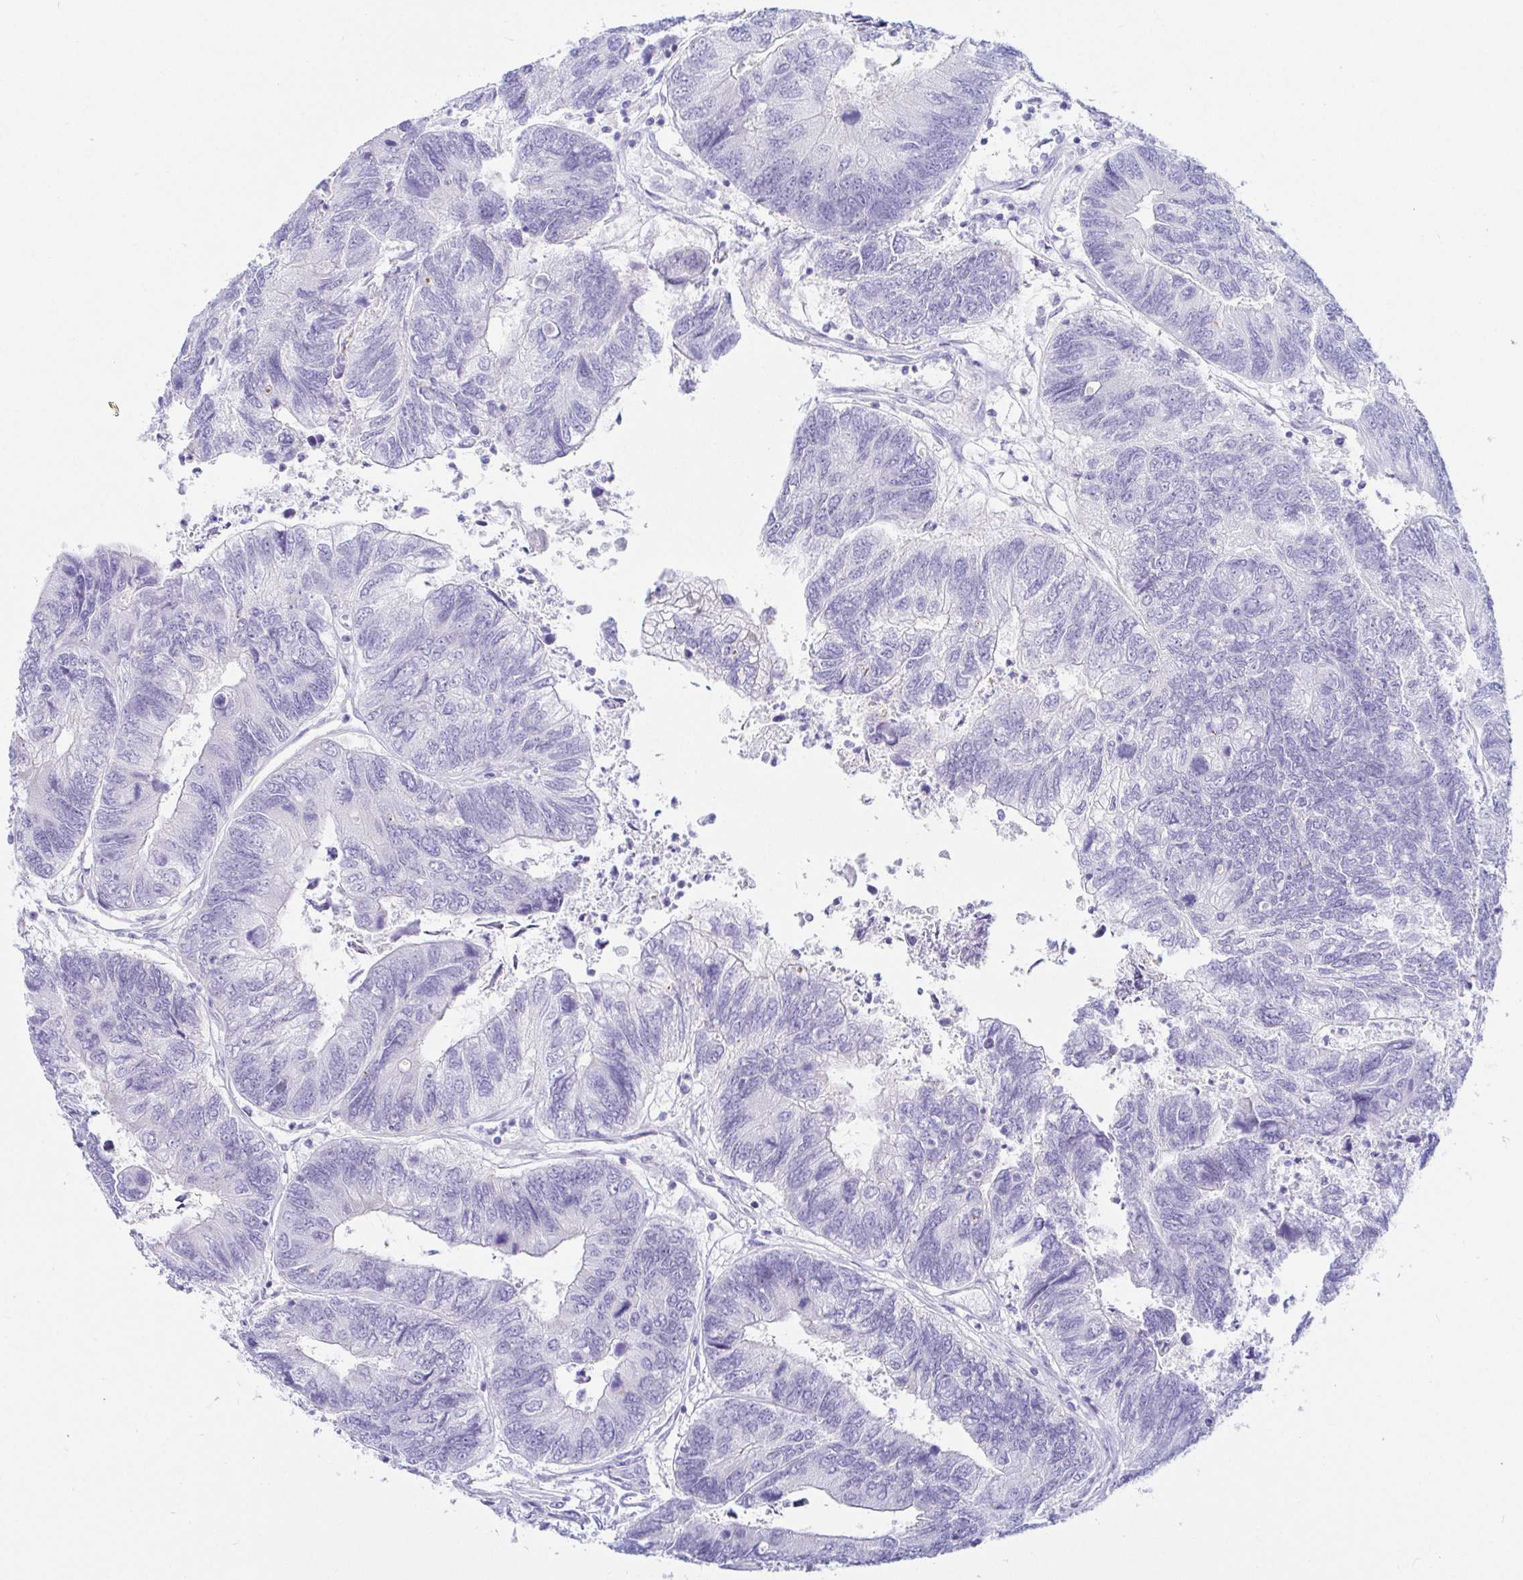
{"staining": {"intensity": "negative", "quantity": "none", "location": "none"}, "tissue": "colorectal cancer", "cell_type": "Tumor cells", "image_type": "cancer", "snomed": [{"axis": "morphology", "description": "Adenocarcinoma, NOS"}, {"axis": "topography", "description": "Colon"}], "caption": "DAB immunohistochemical staining of colorectal adenocarcinoma displays no significant staining in tumor cells.", "gene": "PINLYP", "patient": {"sex": "female", "age": 67}}